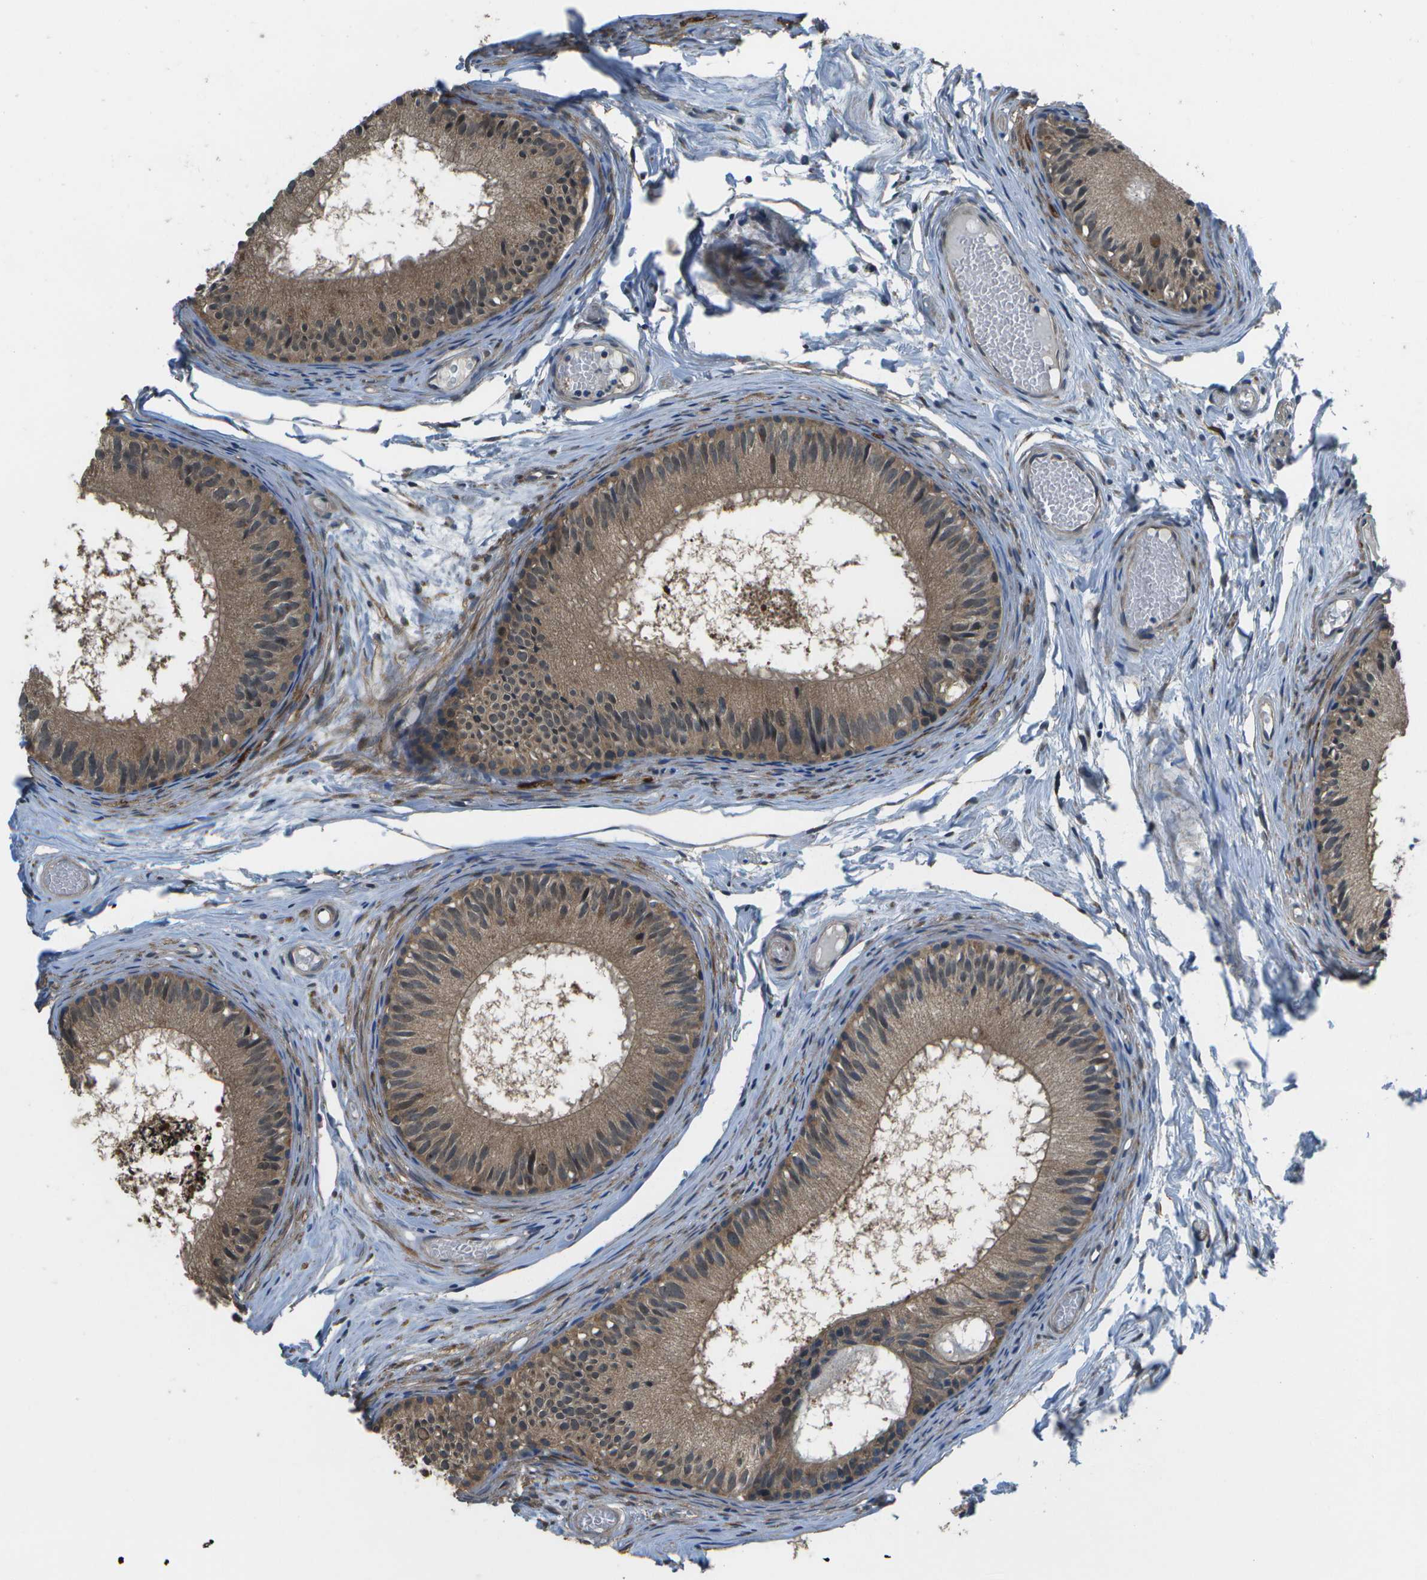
{"staining": {"intensity": "weak", "quantity": ">75%", "location": "cytoplasmic/membranous"}, "tissue": "epididymis", "cell_type": "Glandular cells", "image_type": "normal", "snomed": [{"axis": "morphology", "description": "Normal tissue, NOS"}, {"axis": "topography", "description": "Epididymis"}], "caption": "High-power microscopy captured an immunohistochemistry photomicrograph of unremarkable epididymis, revealing weak cytoplasmic/membranous staining in approximately >75% of glandular cells. The protein of interest is shown in brown color, while the nuclei are stained blue.", "gene": "P3H1", "patient": {"sex": "male", "age": 46}}